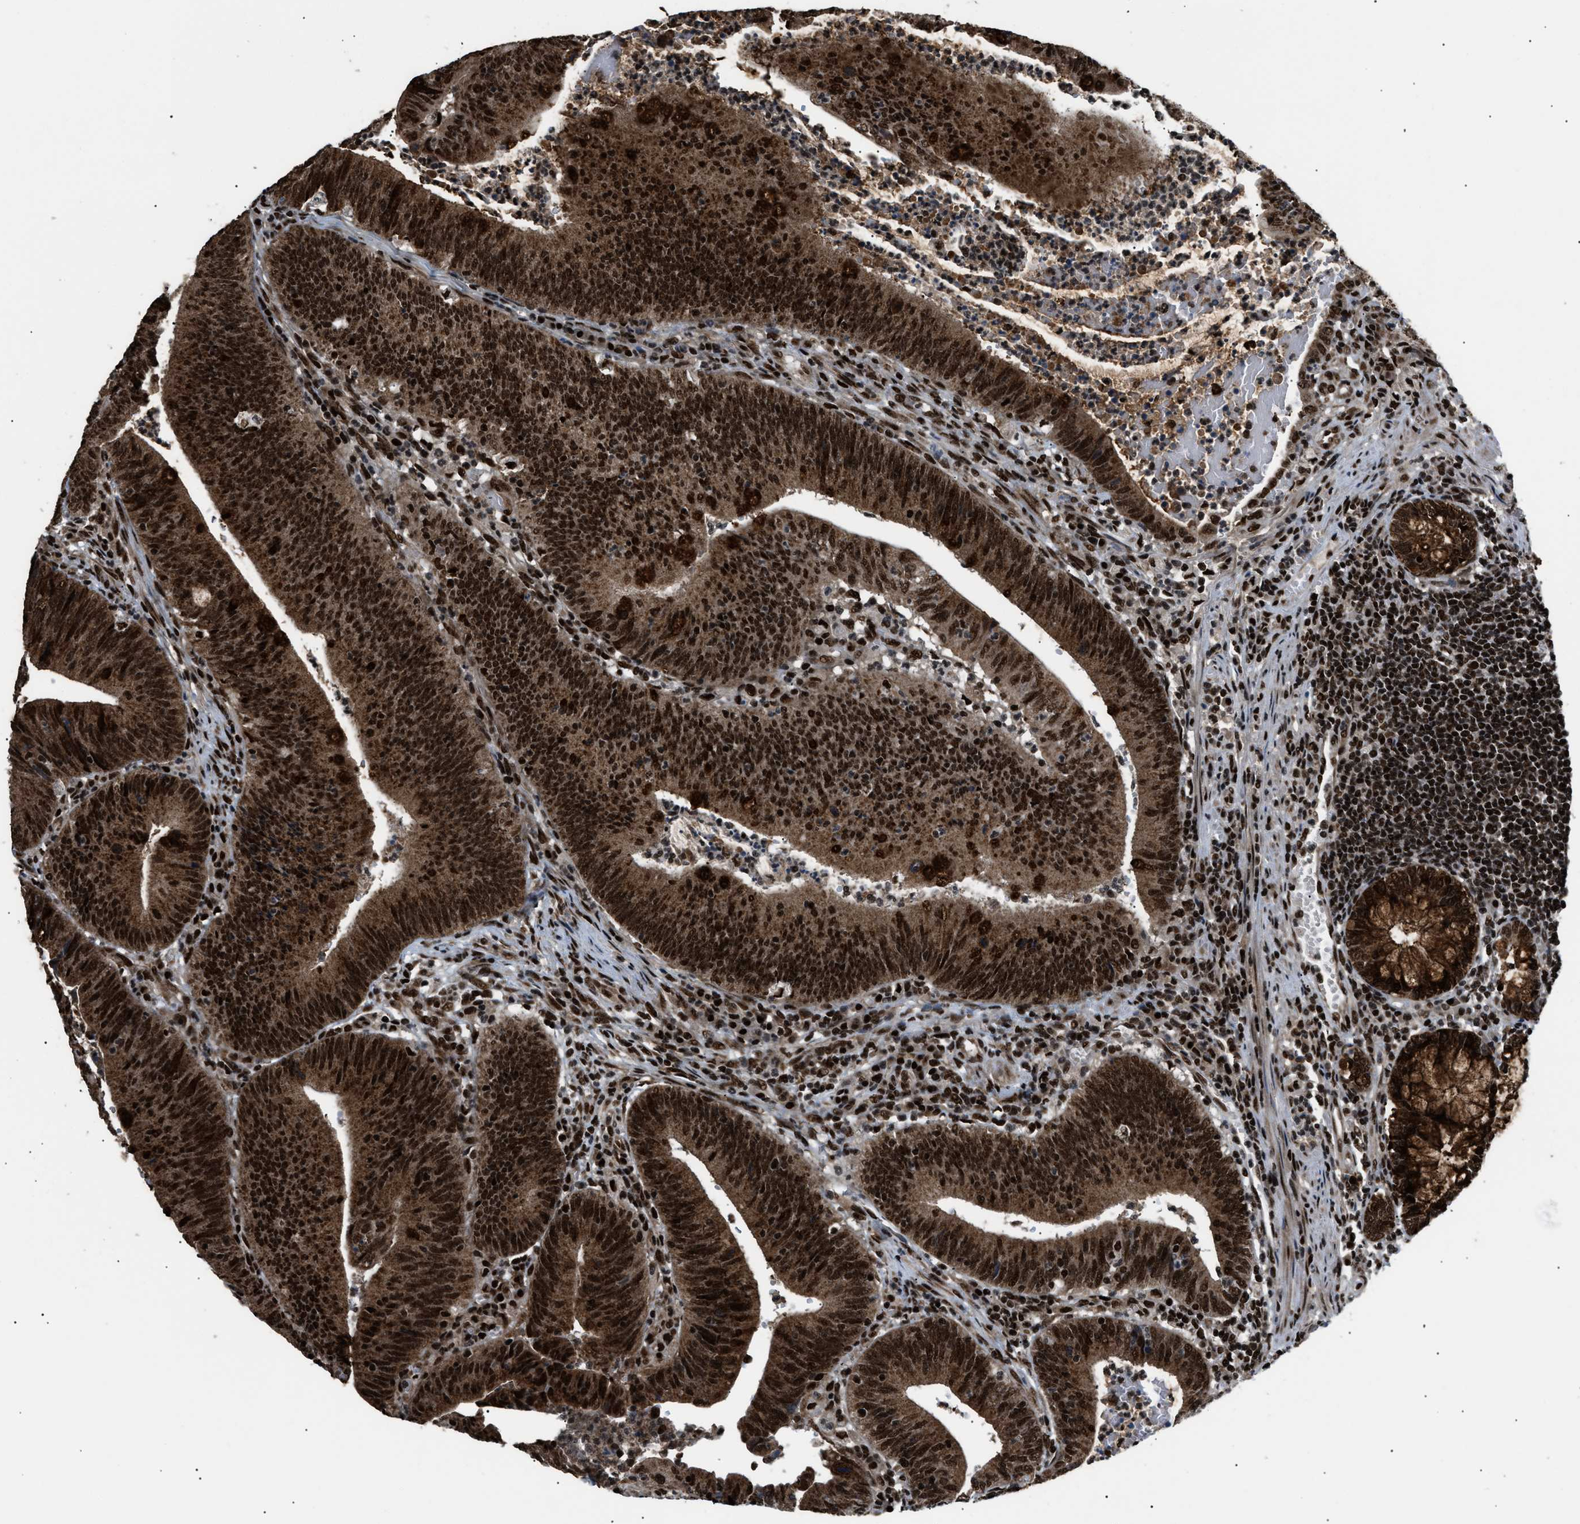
{"staining": {"intensity": "strong", "quantity": ">75%", "location": "cytoplasmic/membranous,nuclear"}, "tissue": "colorectal cancer", "cell_type": "Tumor cells", "image_type": "cancer", "snomed": [{"axis": "morphology", "description": "Normal tissue, NOS"}, {"axis": "morphology", "description": "Adenocarcinoma, NOS"}, {"axis": "topography", "description": "Rectum"}], "caption": "Tumor cells reveal high levels of strong cytoplasmic/membranous and nuclear staining in approximately >75% of cells in adenocarcinoma (colorectal).", "gene": "RBM5", "patient": {"sex": "female", "age": 66}}